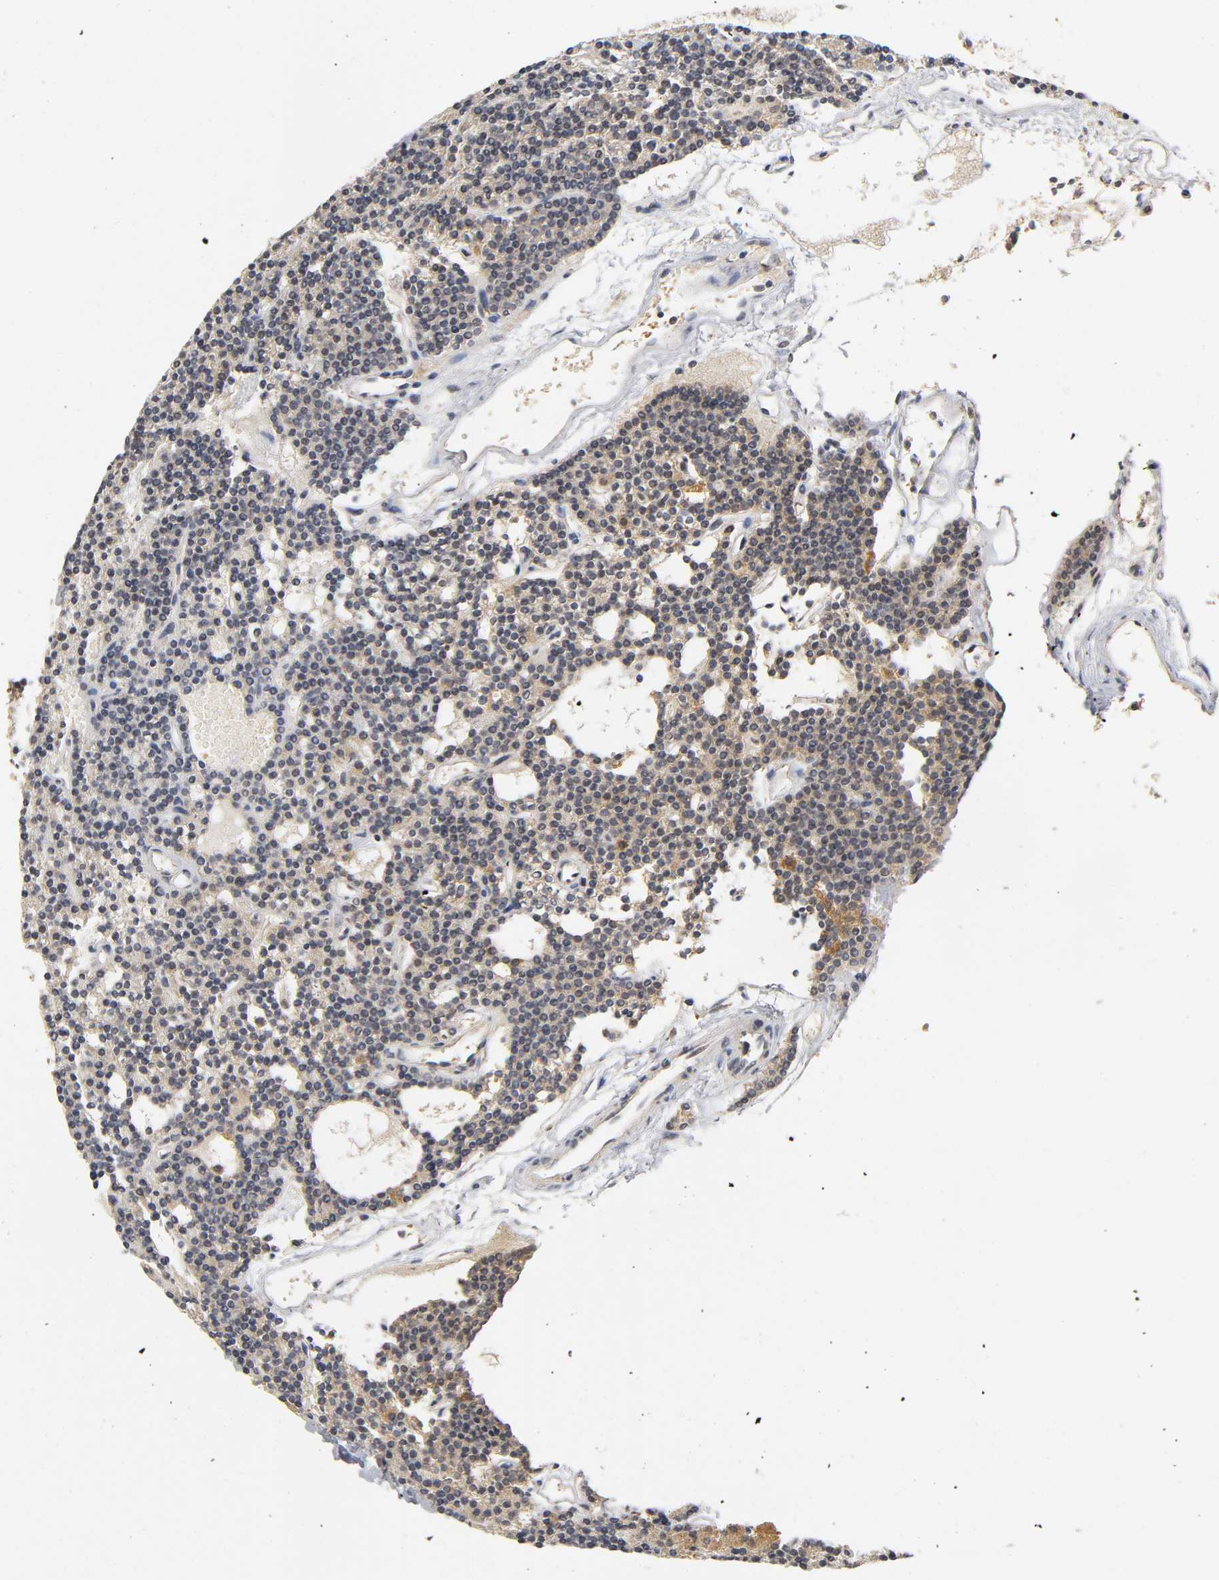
{"staining": {"intensity": "weak", "quantity": ">75%", "location": "cytoplasmic/membranous"}, "tissue": "parathyroid gland", "cell_type": "Glandular cells", "image_type": "normal", "snomed": [{"axis": "morphology", "description": "Normal tissue, NOS"}, {"axis": "topography", "description": "Parathyroid gland"}], "caption": "Immunohistochemical staining of unremarkable human parathyroid gland shows low levels of weak cytoplasmic/membranous expression in approximately >75% of glandular cells.", "gene": "NRP1", "patient": {"sex": "female", "age": 45}}